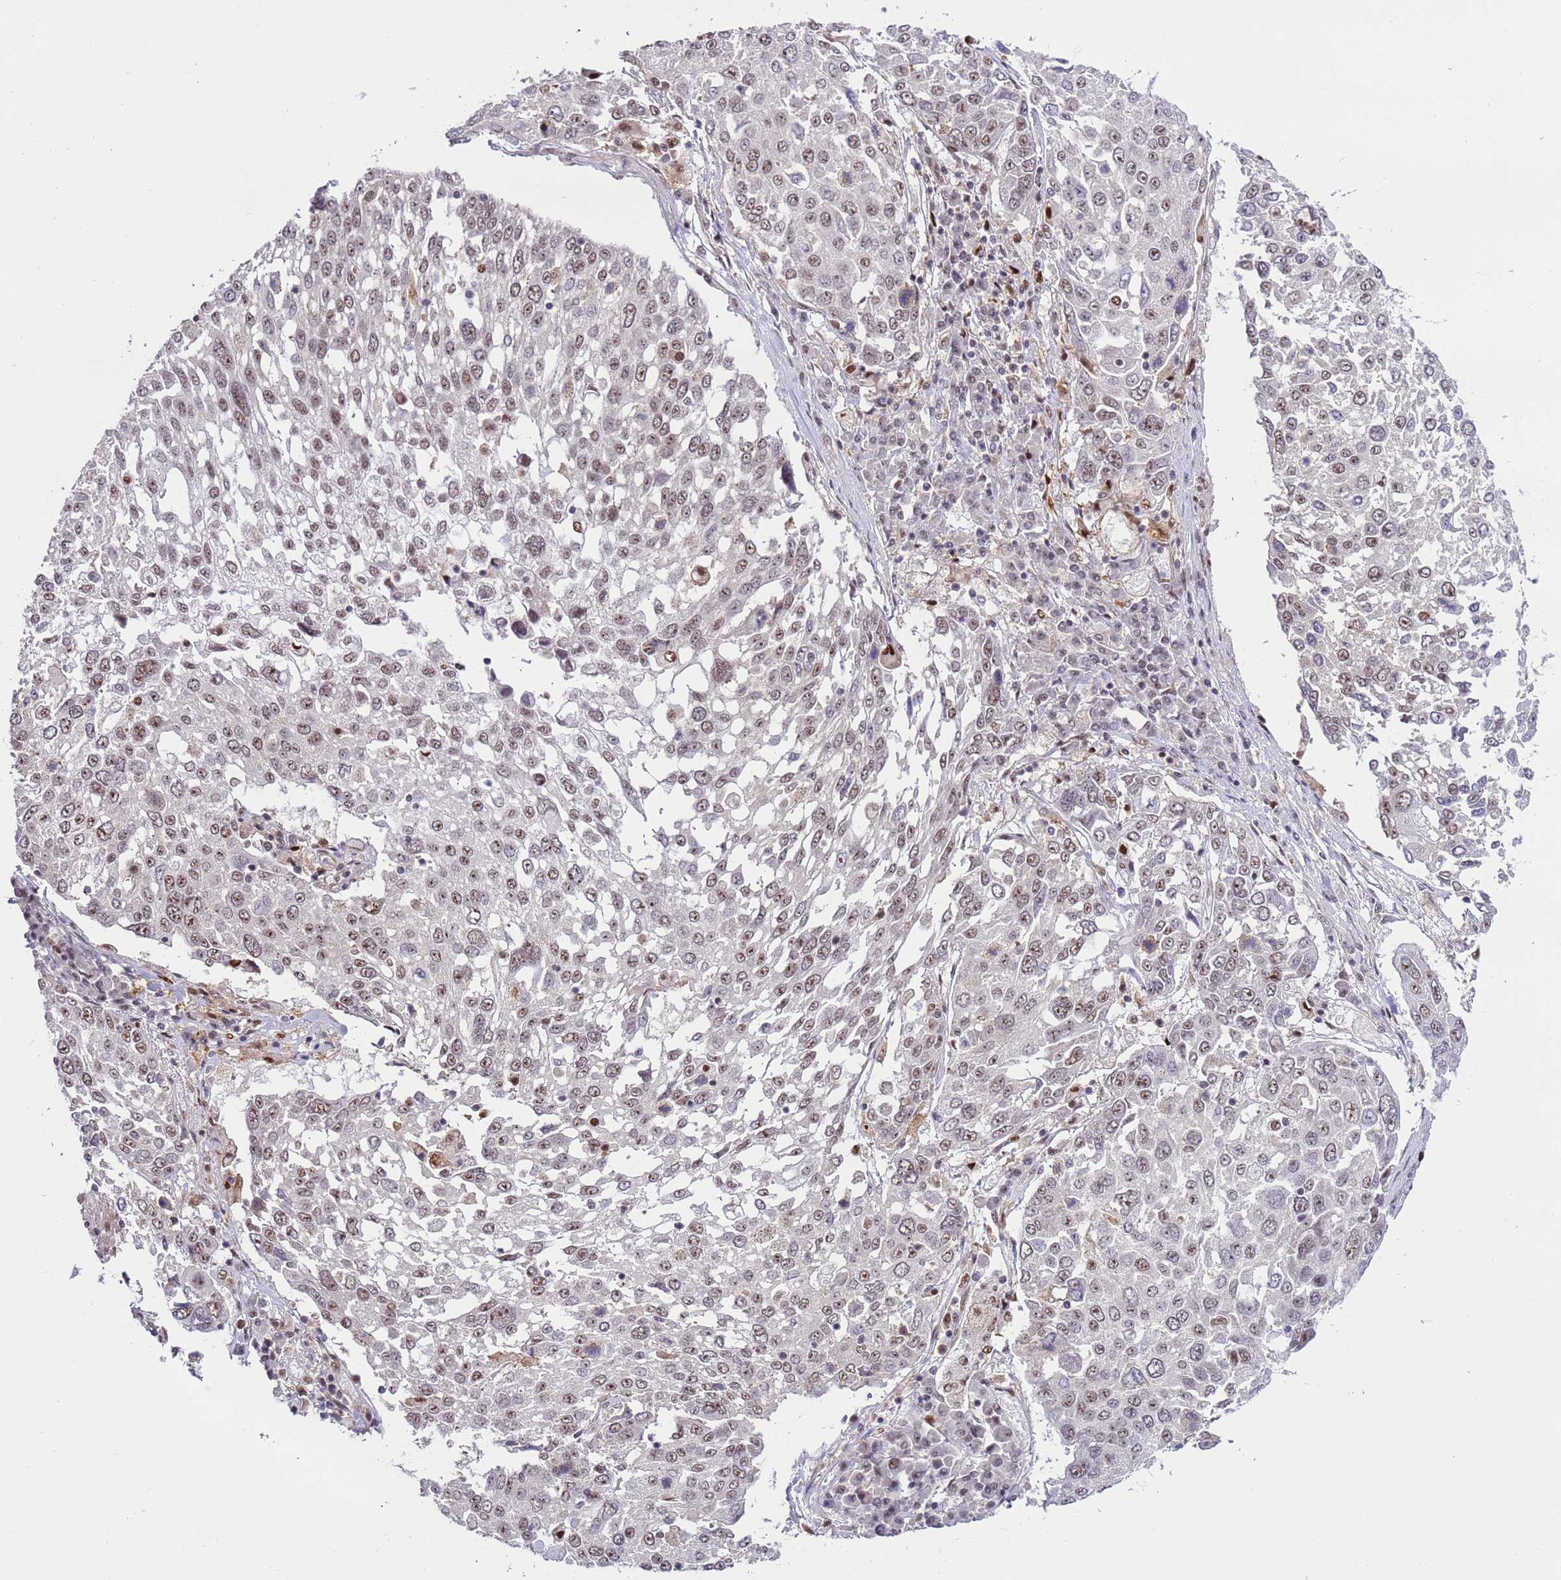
{"staining": {"intensity": "weak", "quantity": "25%-75%", "location": "nuclear"}, "tissue": "lung cancer", "cell_type": "Tumor cells", "image_type": "cancer", "snomed": [{"axis": "morphology", "description": "Squamous cell carcinoma, NOS"}, {"axis": "topography", "description": "Lung"}], "caption": "Human lung cancer stained with a brown dye shows weak nuclear positive expression in approximately 25%-75% of tumor cells.", "gene": "PRPF6", "patient": {"sex": "male", "age": 65}}